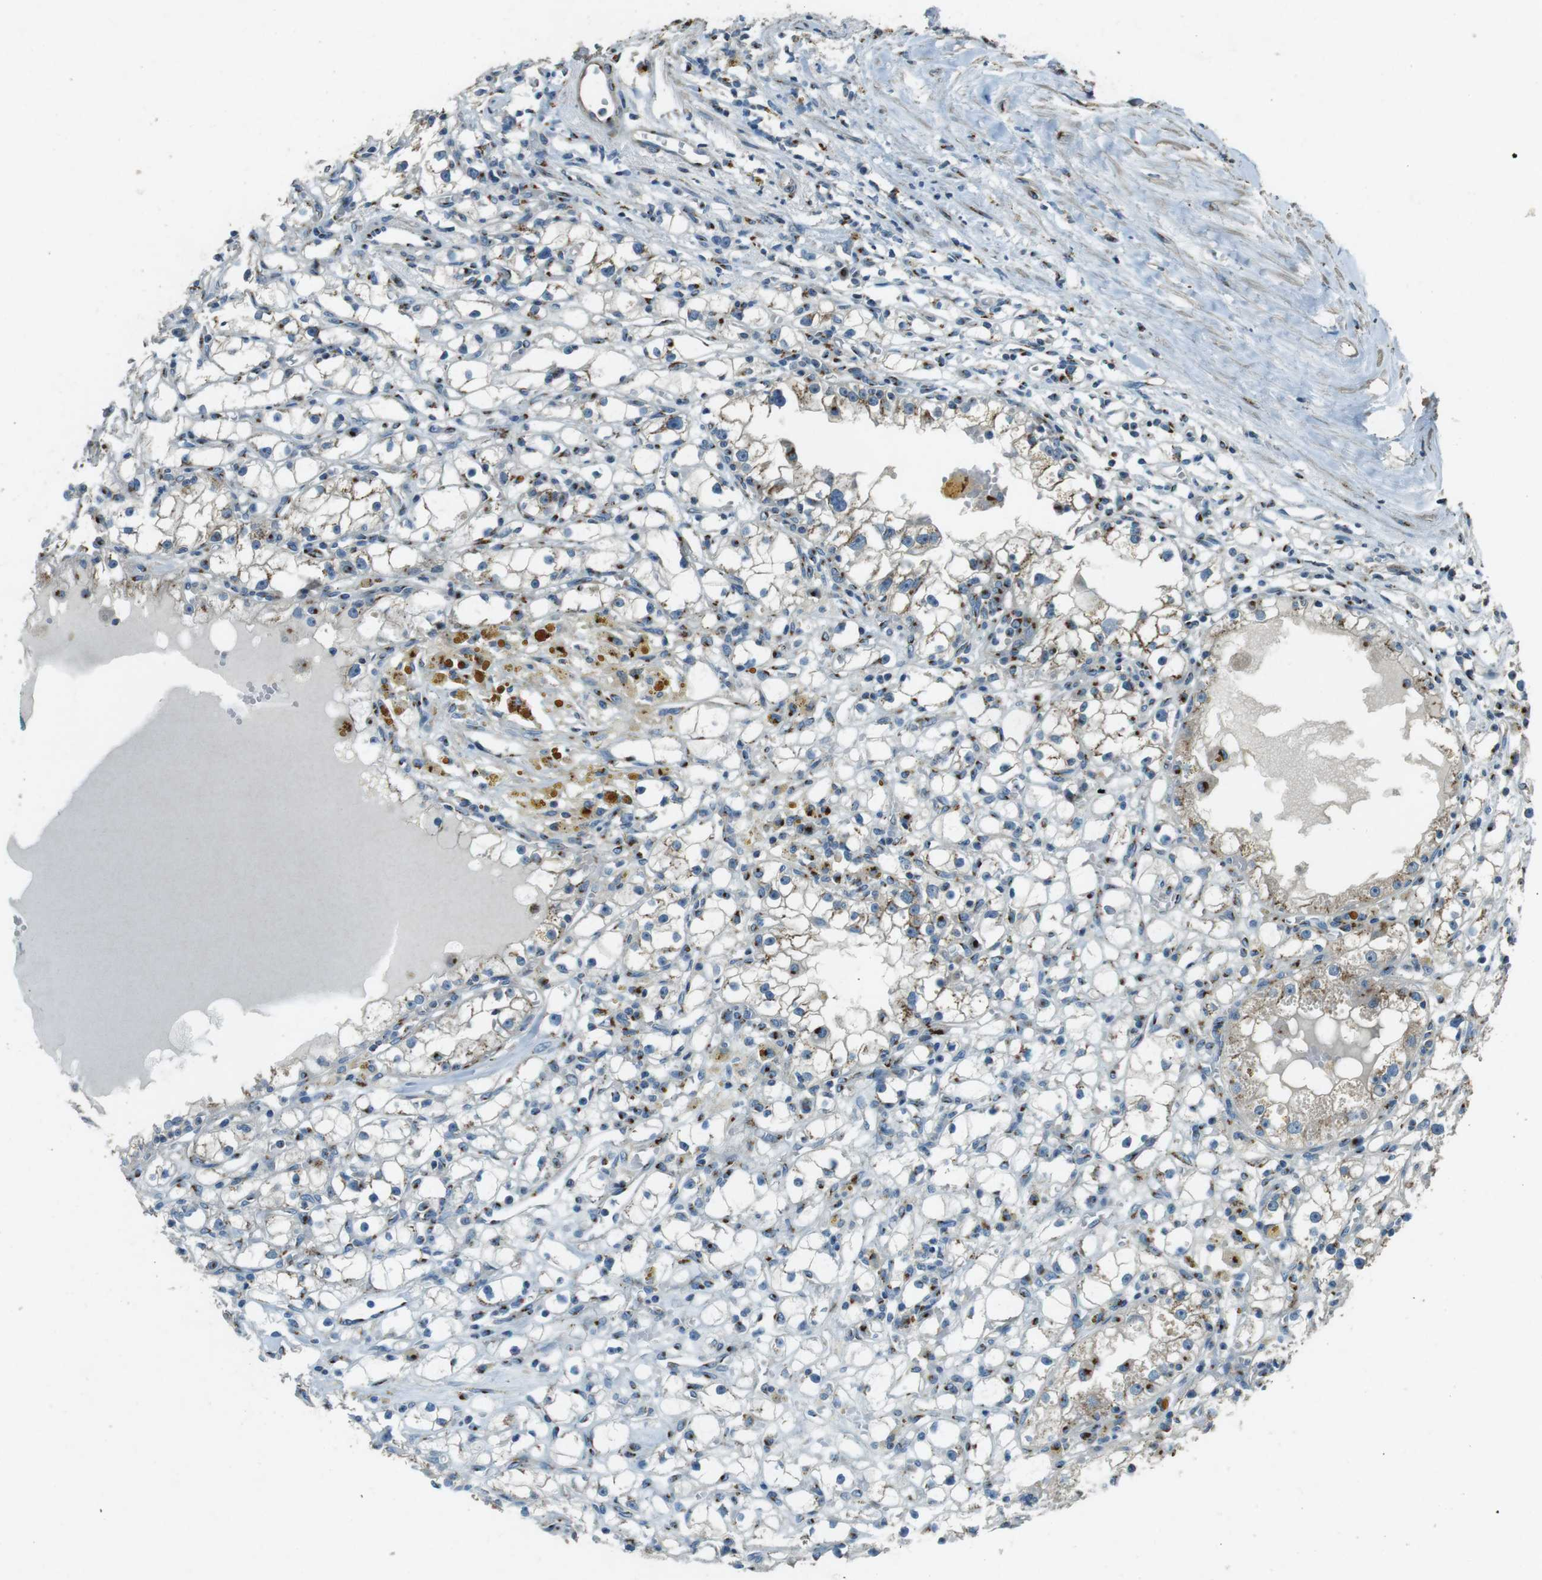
{"staining": {"intensity": "moderate", "quantity": "25%-75%", "location": "cytoplasmic/membranous"}, "tissue": "renal cancer", "cell_type": "Tumor cells", "image_type": "cancer", "snomed": [{"axis": "morphology", "description": "Adenocarcinoma, NOS"}, {"axis": "topography", "description": "Kidney"}], "caption": "Moderate cytoplasmic/membranous positivity for a protein is appreciated in approximately 25%-75% of tumor cells of adenocarcinoma (renal) using immunohistochemistry (IHC).", "gene": "TMEM115", "patient": {"sex": "male", "age": 56}}